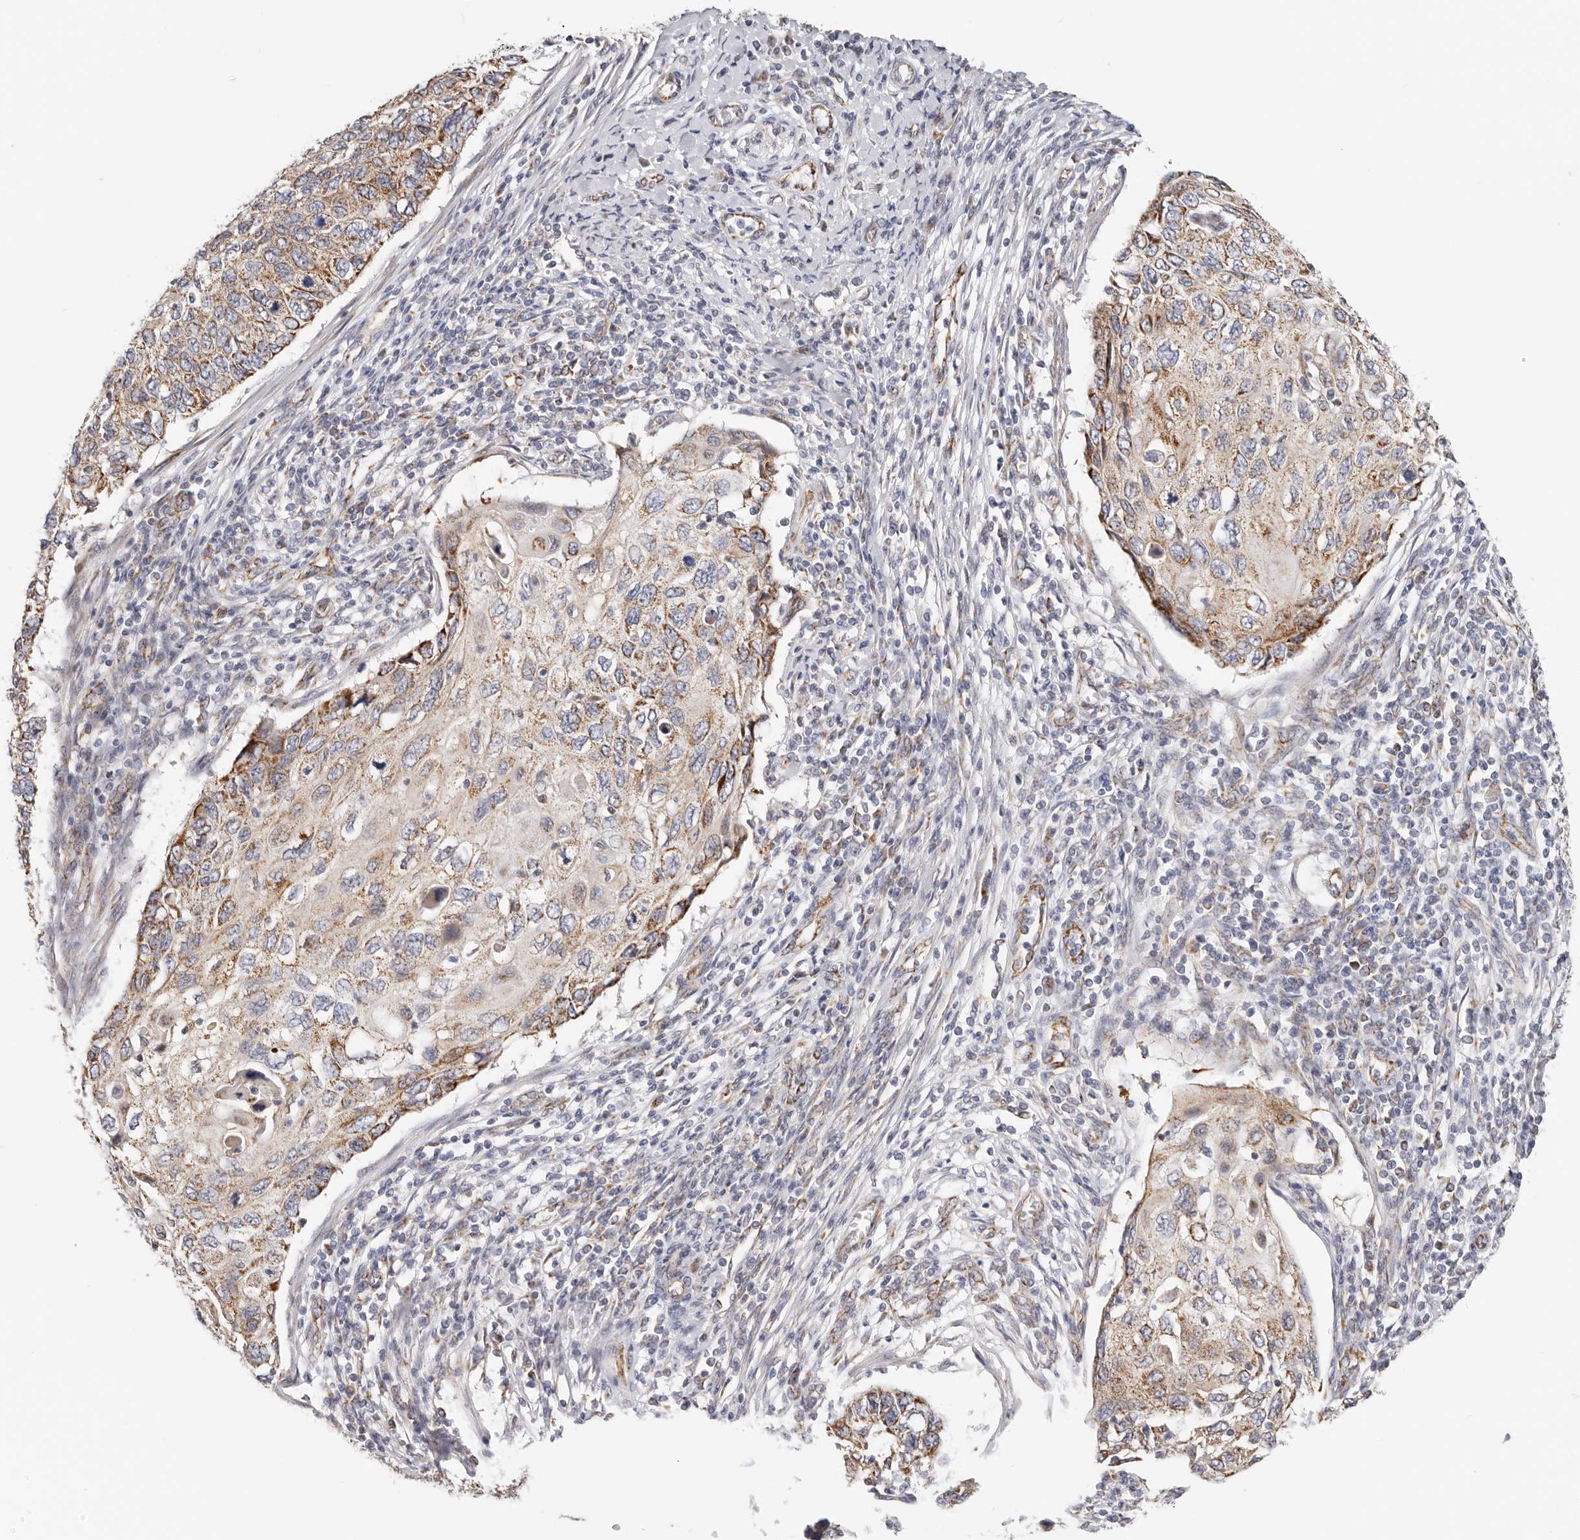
{"staining": {"intensity": "moderate", "quantity": ">75%", "location": "cytoplasmic/membranous"}, "tissue": "cervical cancer", "cell_type": "Tumor cells", "image_type": "cancer", "snomed": [{"axis": "morphology", "description": "Squamous cell carcinoma, NOS"}, {"axis": "topography", "description": "Cervix"}], "caption": "A brown stain highlights moderate cytoplasmic/membranous staining of a protein in human cervical cancer tumor cells.", "gene": "AFDN", "patient": {"sex": "female", "age": 70}}